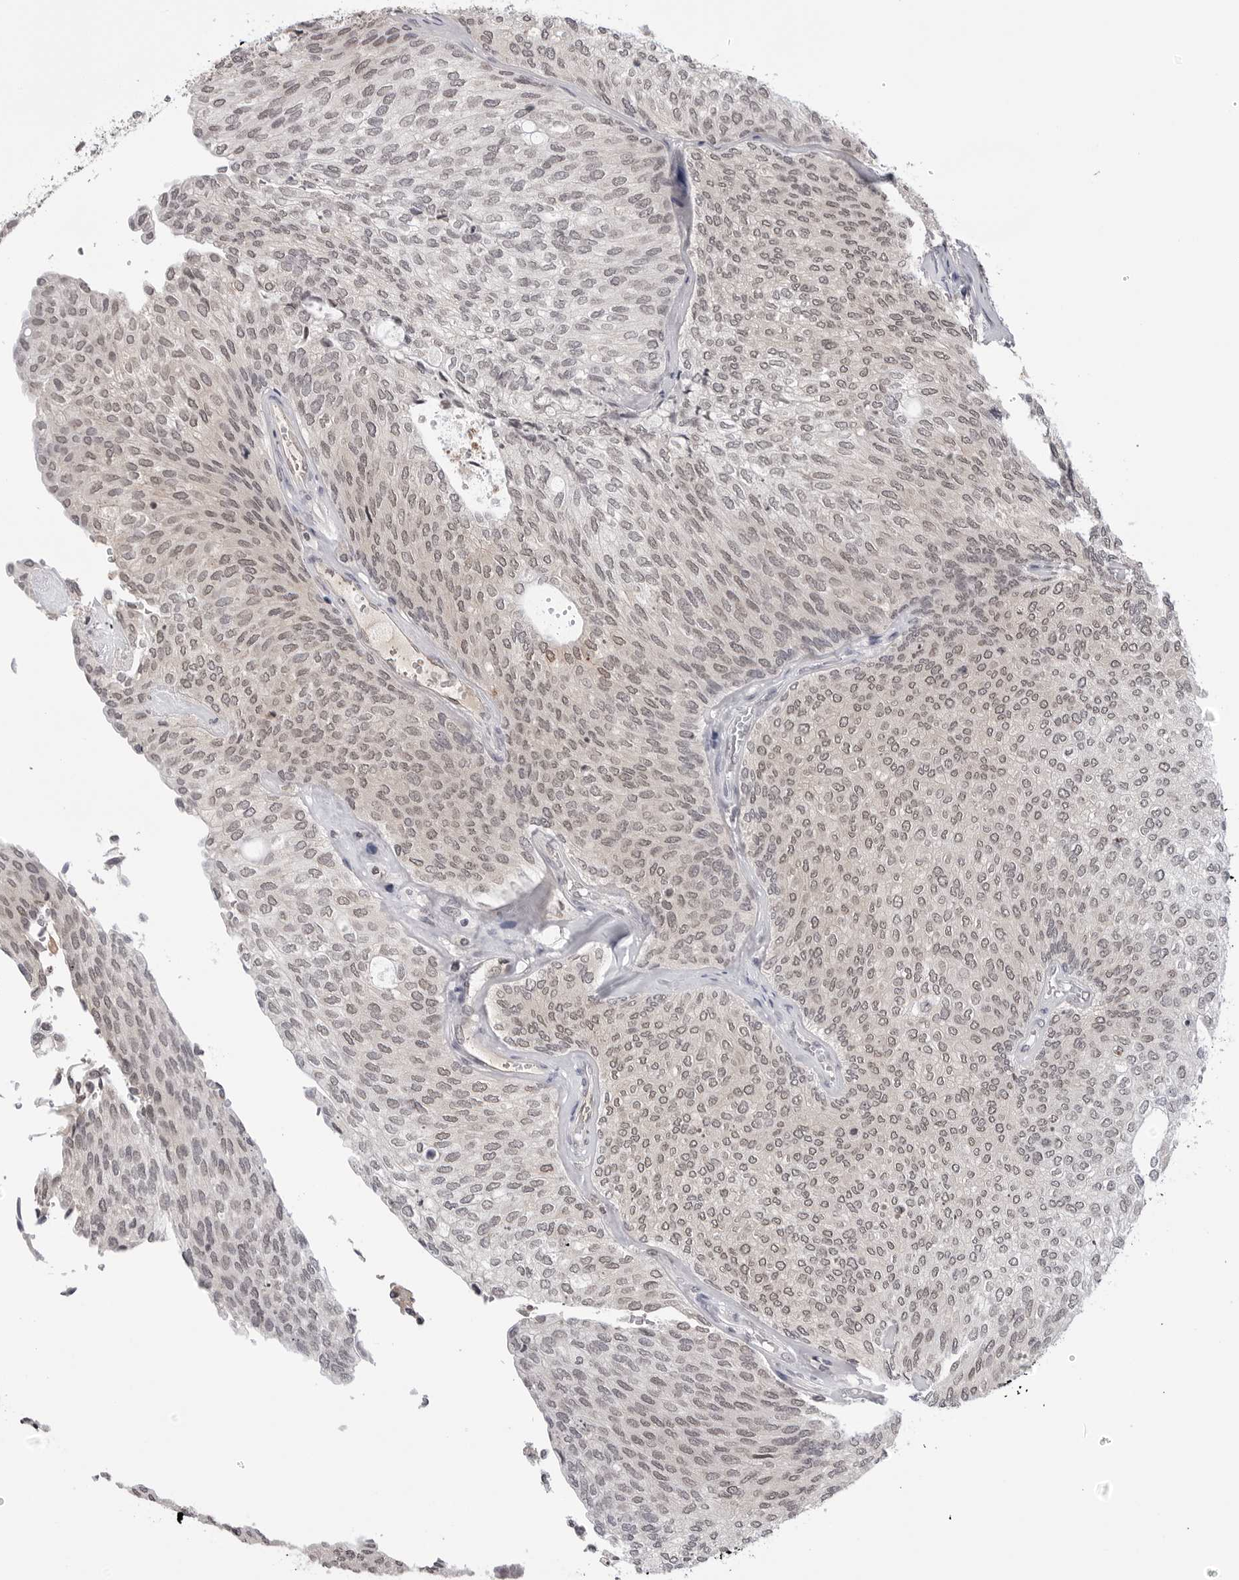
{"staining": {"intensity": "weak", "quantity": ">75%", "location": "nuclear"}, "tissue": "urothelial cancer", "cell_type": "Tumor cells", "image_type": "cancer", "snomed": [{"axis": "morphology", "description": "Urothelial carcinoma, Low grade"}, {"axis": "topography", "description": "Urinary bladder"}], "caption": "About >75% of tumor cells in human urothelial cancer show weak nuclear protein expression as visualized by brown immunohistochemical staining.", "gene": "CDK20", "patient": {"sex": "female", "age": 79}}